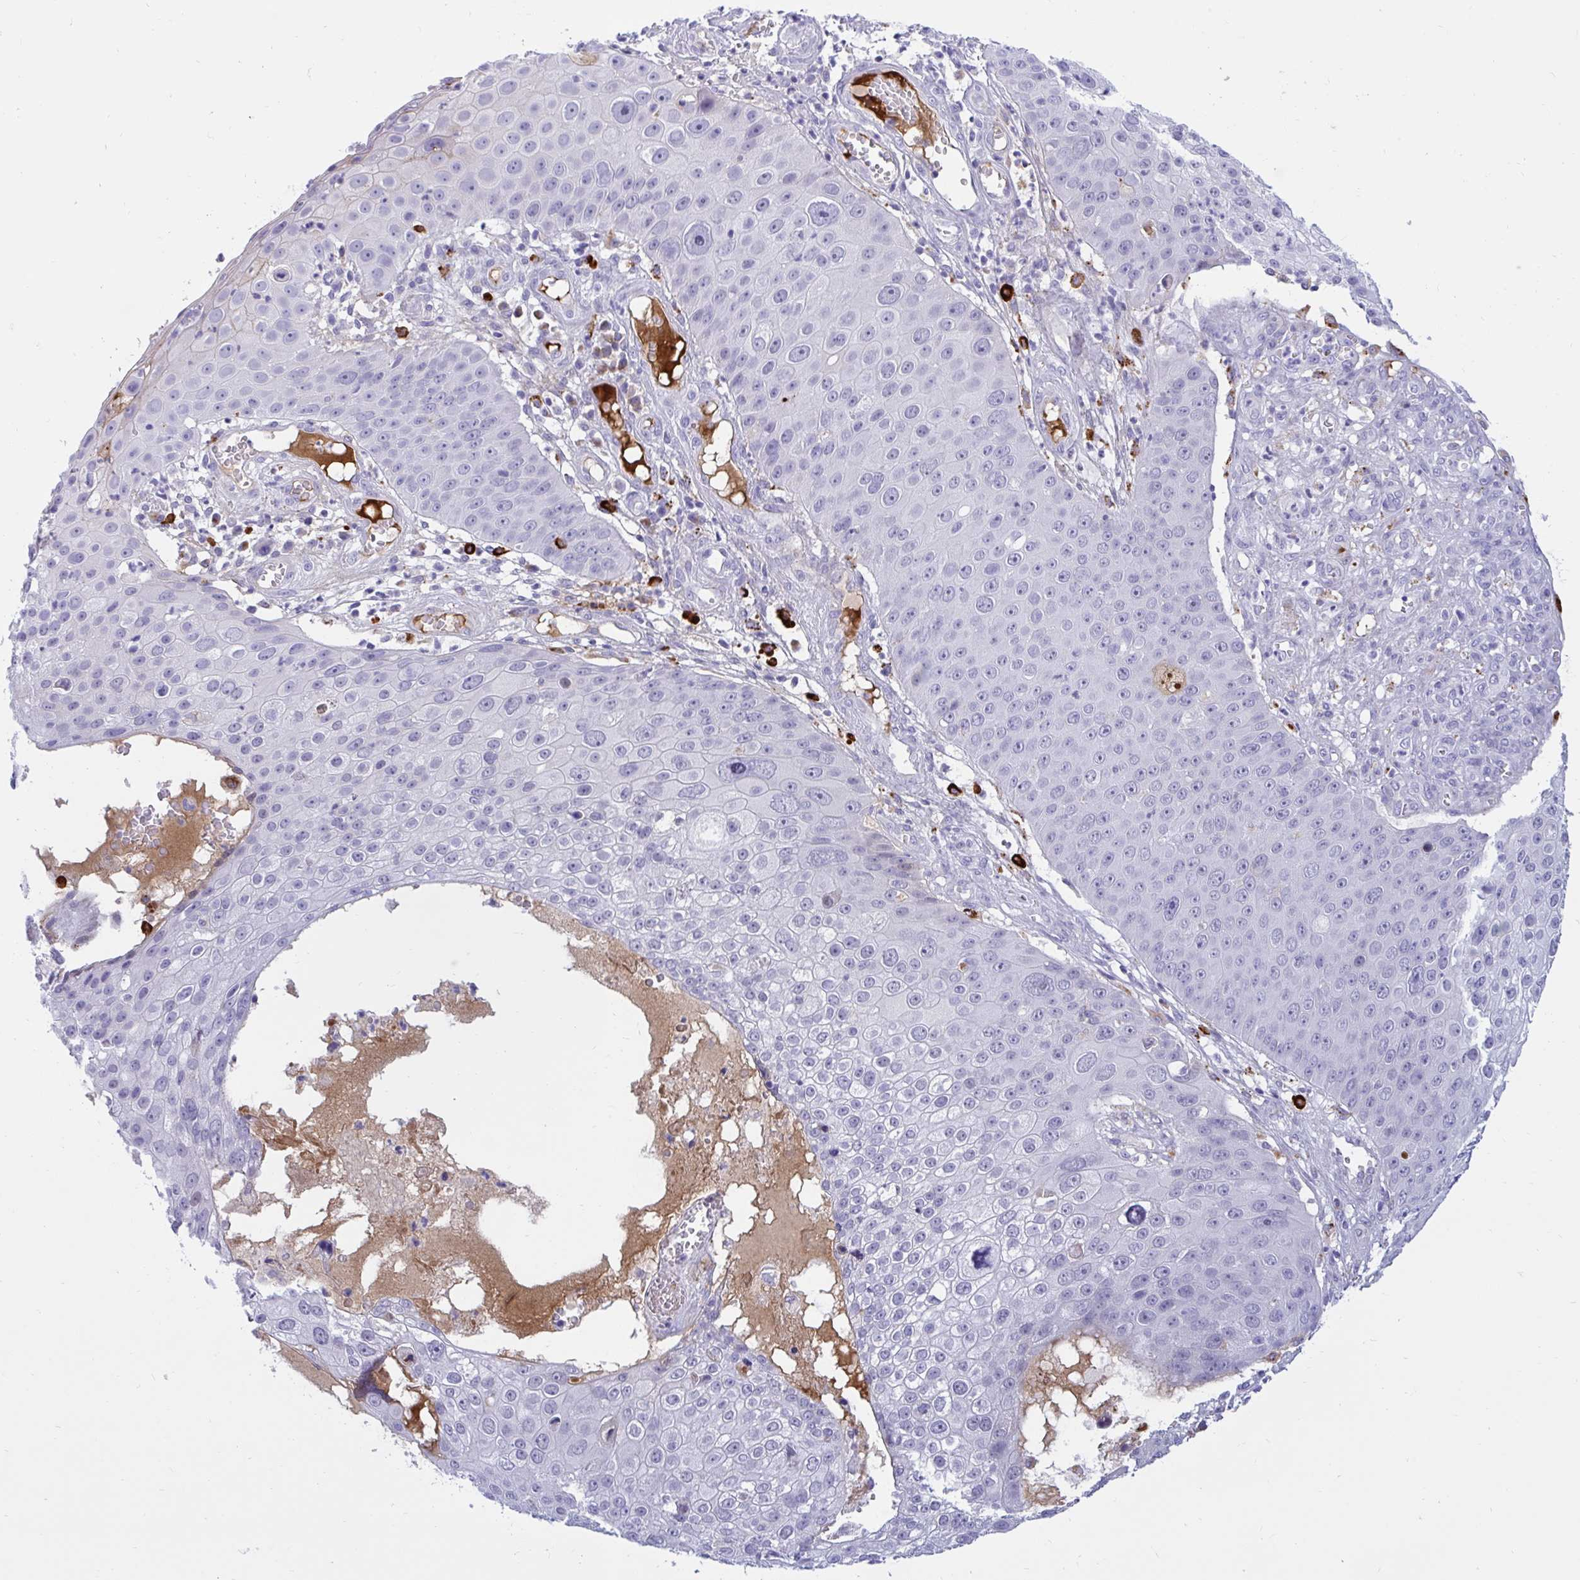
{"staining": {"intensity": "negative", "quantity": "none", "location": "none"}, "tissue": "skin cancer", "cell_type": "Tumor cells", "image_type": "cancer", "snomed": [{"axis": "morphology", "description": "Squamous cell carcinoma, NOS"}, {"axis": "topography", "description": "Skin"}], "caption": "Squamous cell carcinoma (skin) was stained to show a protein in brown. There is no significant expression in tumor cells. (DAB IHC, high magnification).", "gene": "FAM219B", "patient": {"sex": "male", "age": 71}}